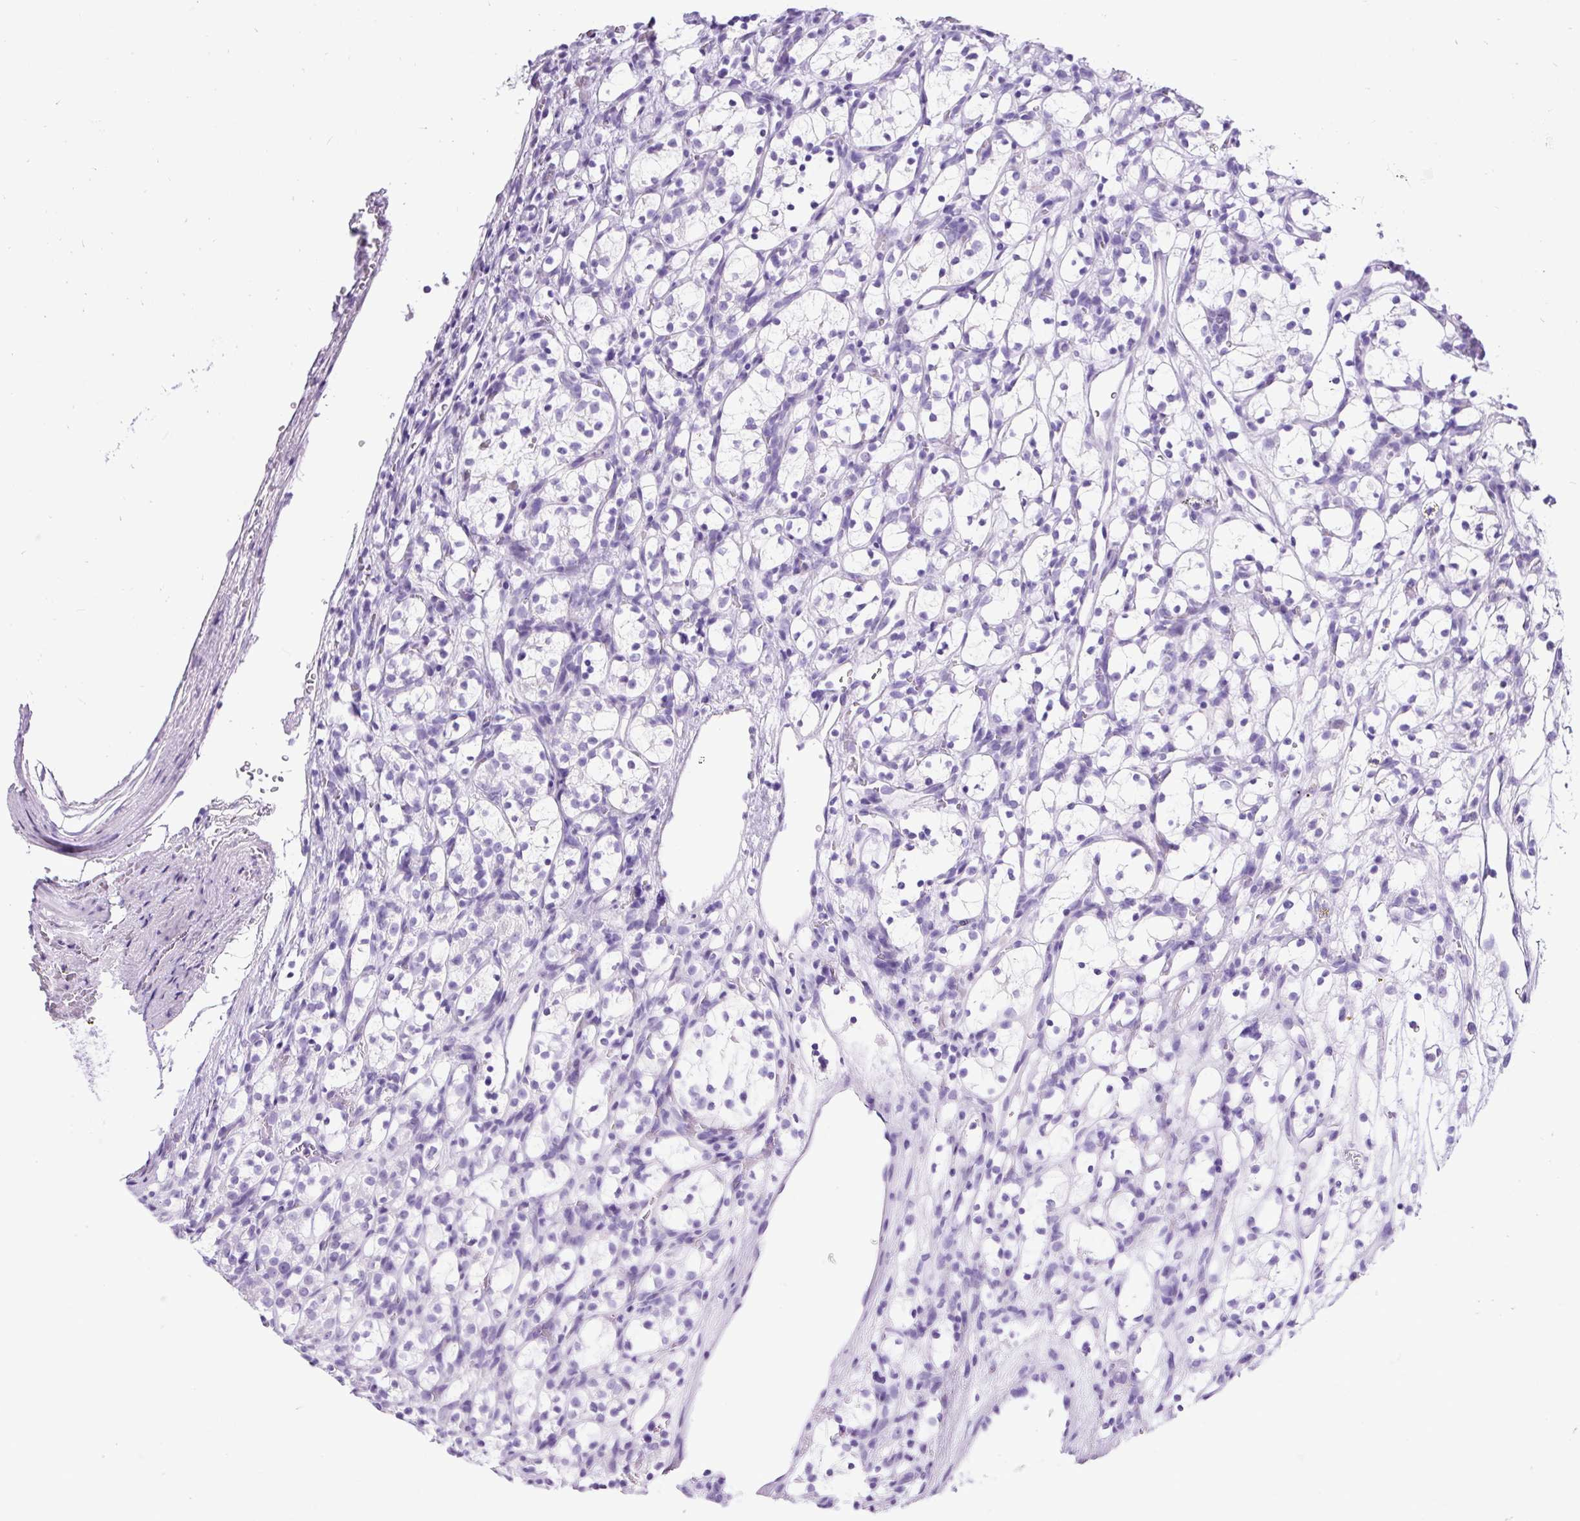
{"staining": {"intensity": "negative", "quantity": "none", "location": "none"}, "tissue": "renal cancer", "cell_type": "Tumor cells", "image_type": "cancer", "snomed": [{"axis": "morphology", "description": "Adenocarcinoma, NOS"}, {"axis": "topography", "description": "Kidney"}], "caption": "Tumor cells show no significant positivity in renal adenocarcinoma. Brightfield microscopy of IHC stained with DAB (brown) and hematoxylin (blue), captured at high magnification.", "gene": "PDIA2", "patient": {"sex": "female", "age": 69}}